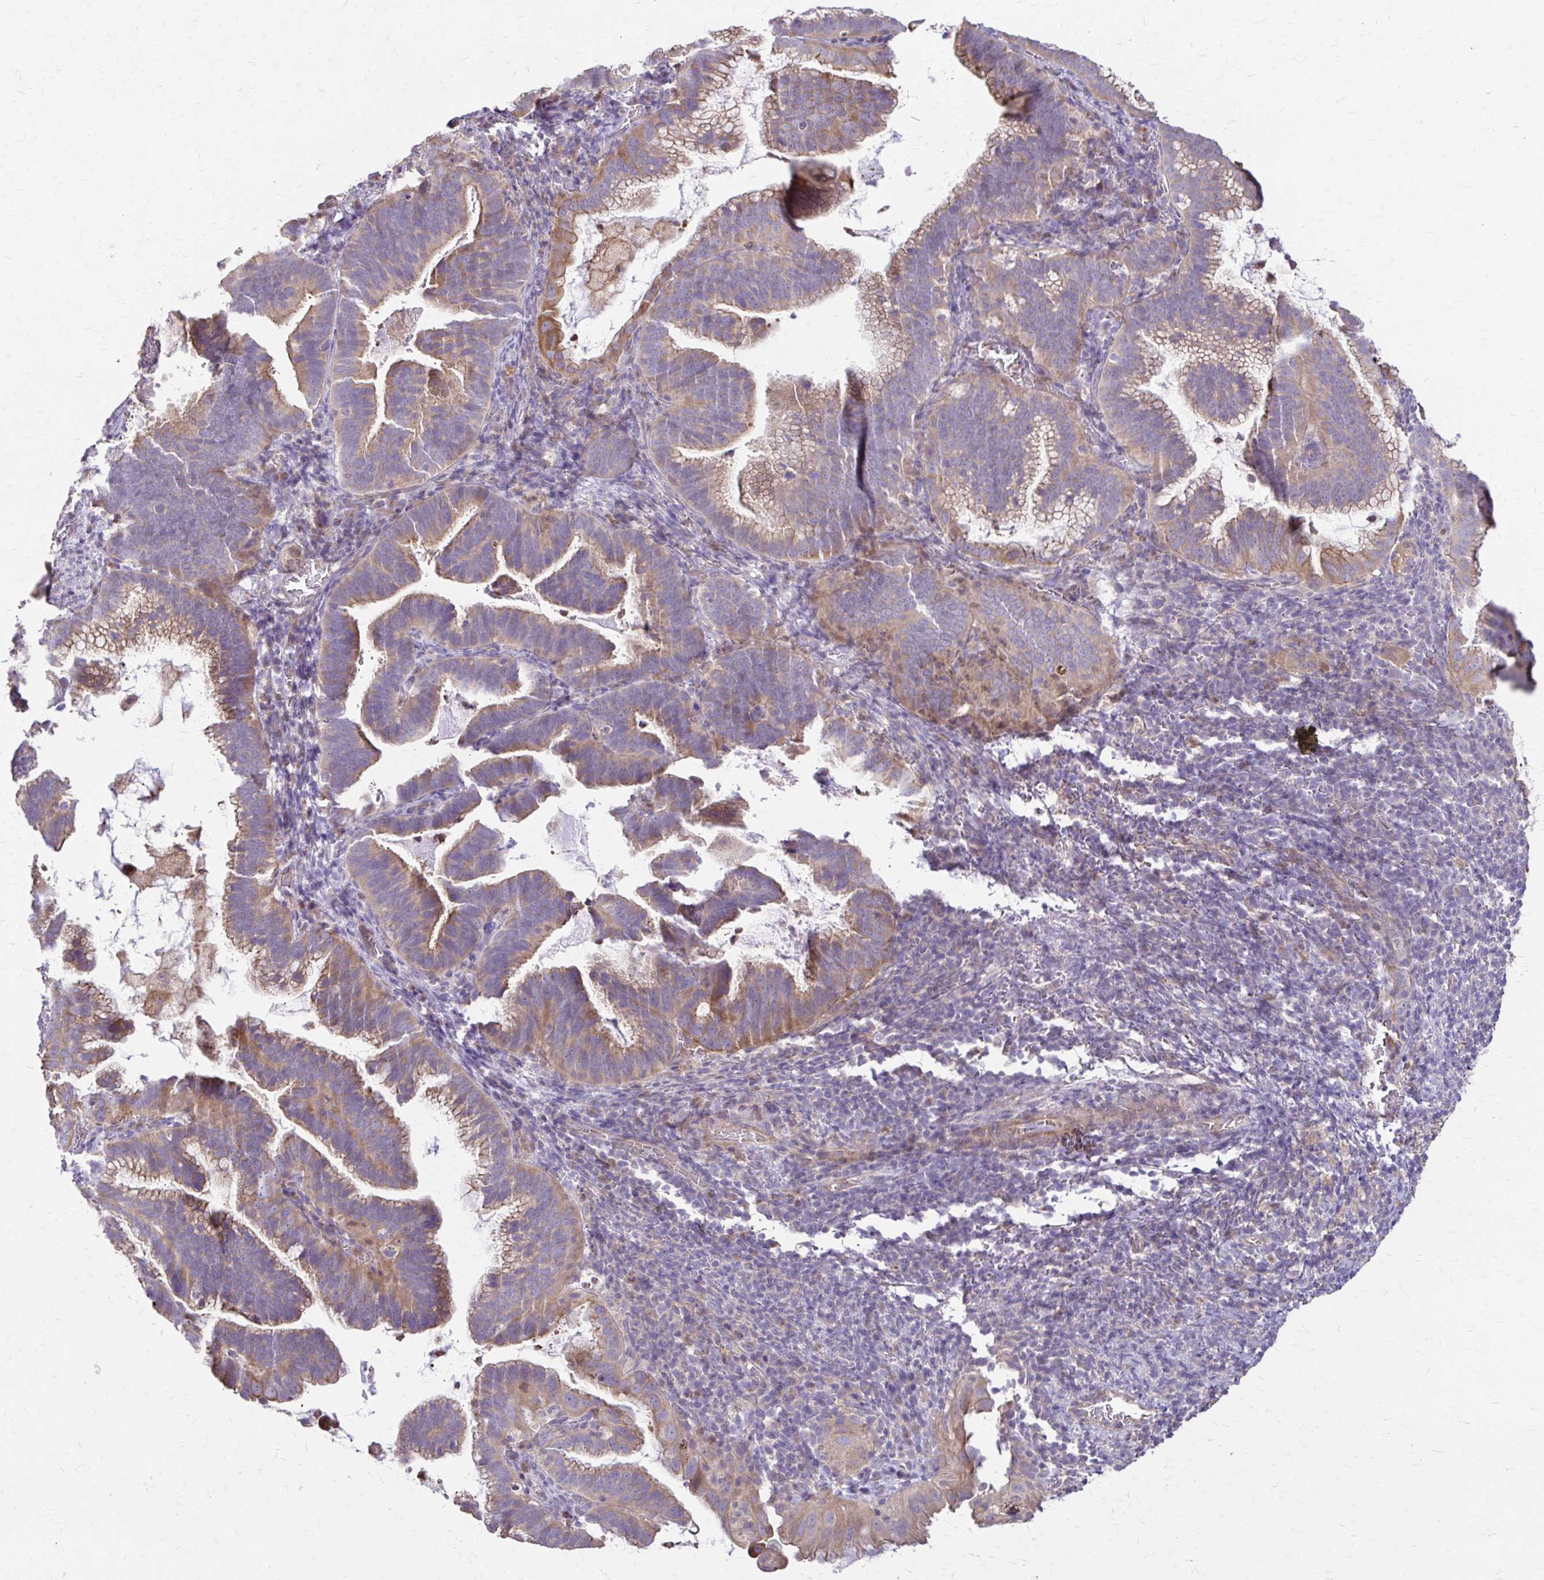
{"staining": {"intensity": "weak", "quantity": "25%-75%", "location": "cytoplasmic/membranous"}, "tissue": "cervical cancer", "cell_type": "Tumor cells", "image_type": "cancer", "snomed": [{"axis": "morphology", "description": "Adenocarcinoma, NOS"}, {"axis": "topography", "description": "Cervix"}], "caption": "IHC of cervical cancer (adenocarcinoma) reveals low levels of weak cytoplasmic/membranous expression in approximately 25%-75% of tumor cells.", "gene": "DSP", "patient": {"sex": "female", "age": 61}}